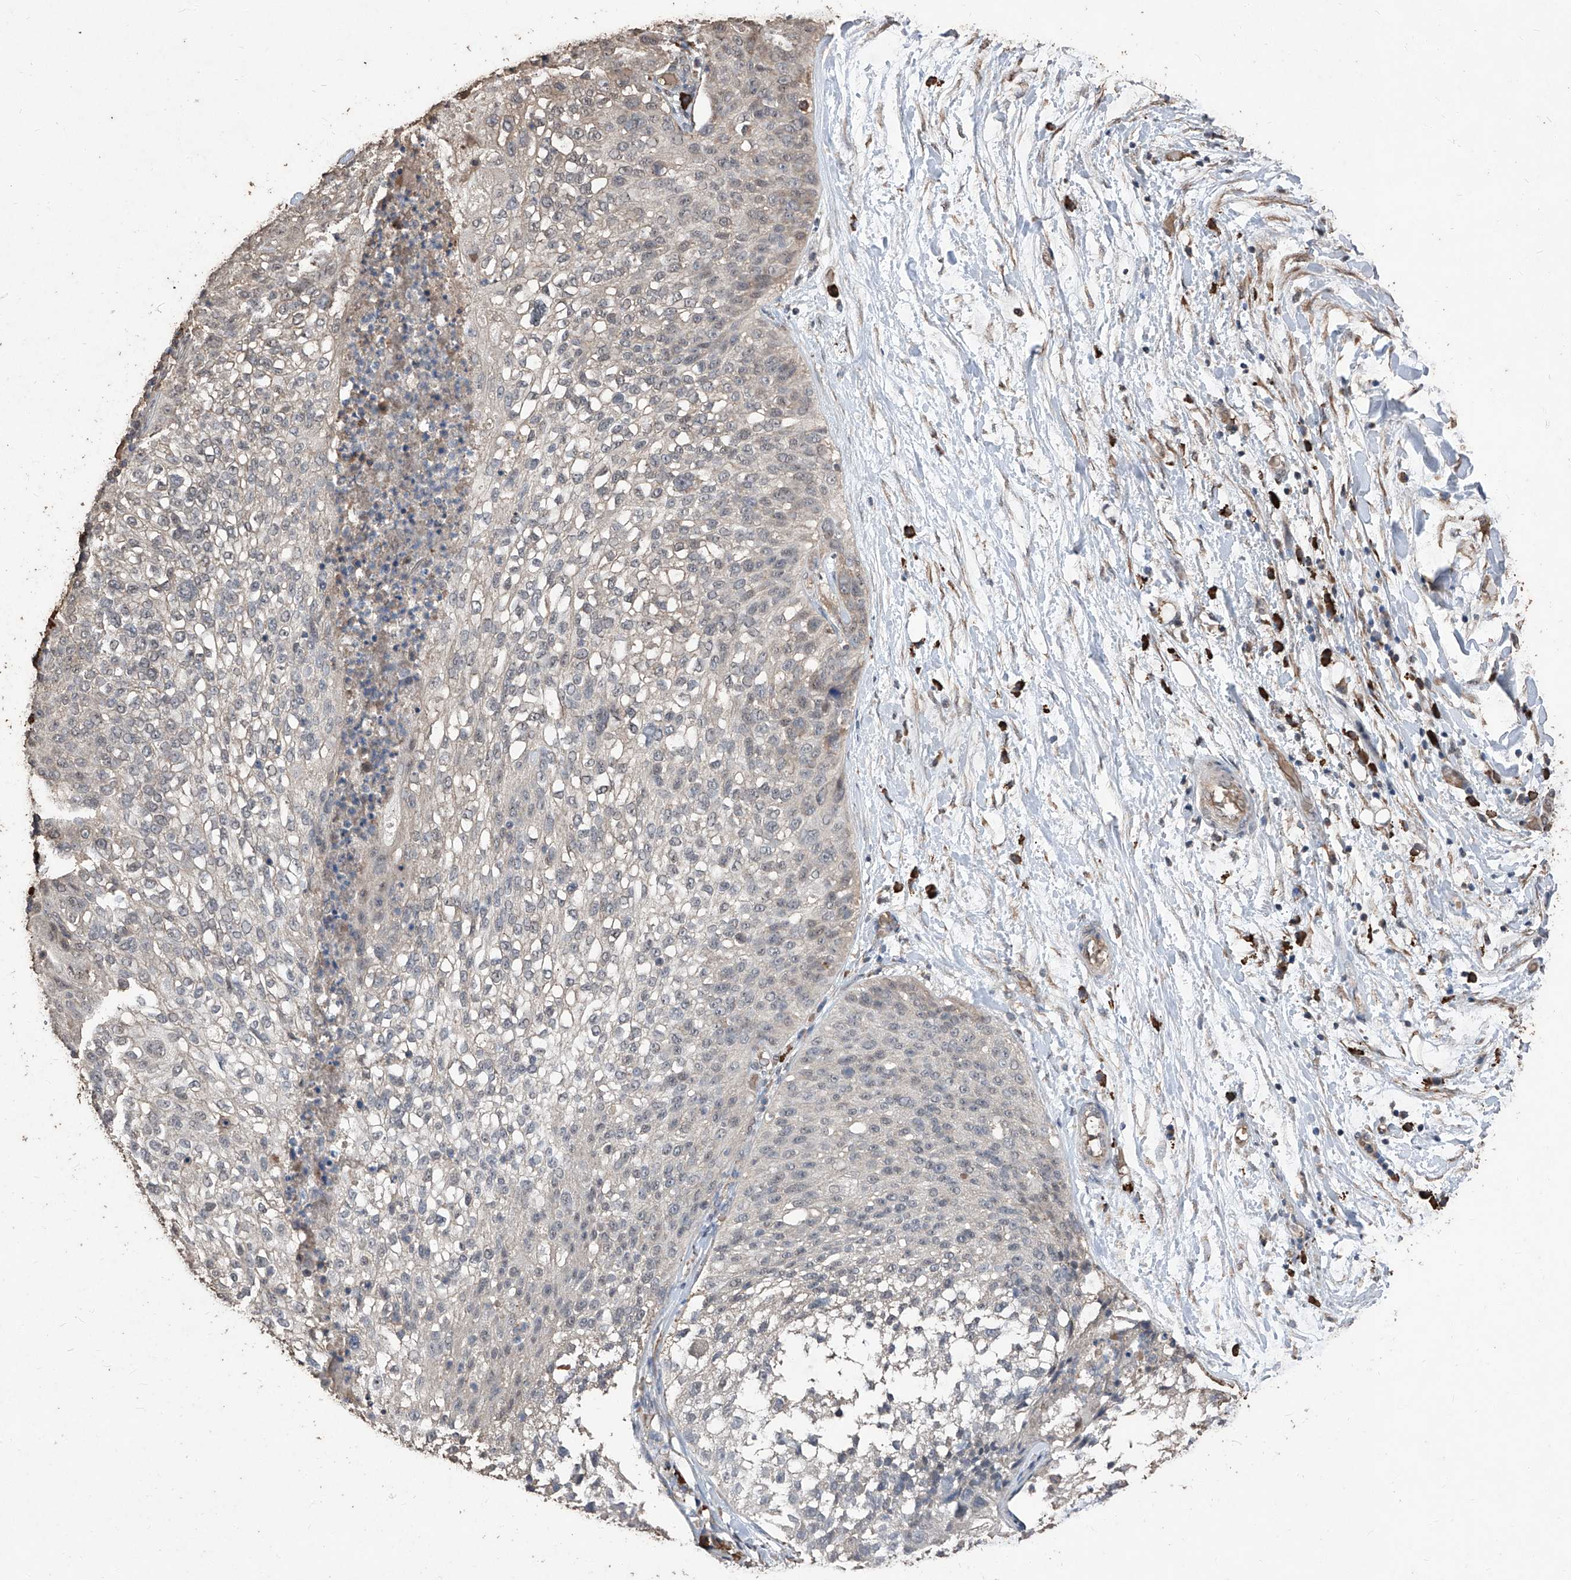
{"staining": {"intensity": "negative", "quantity": "none", "location": "none"}, "tissue": "lung cancer", "cell_type": "Tumor cells", "image_type": "cancer", "snomed": [{"axis": "morphology", "description": "Inflammation, NOS"}, {"axis": "morphology", "description": "Squamous cell carcinoma, NOS"}, {"axis": "topography", "description": "Lymph node"}, {"axis": "topography", "description": "Soft tissue"}, {"axis": "topography", "description": "Lung"}], "caption": "Human squamous cell carcinoma (lung) stained for a protein using immunohistochemistry exhibits no expression in tumor cells.", "gene": "EML1", "patient": {"sex": "male", "age": 66}}